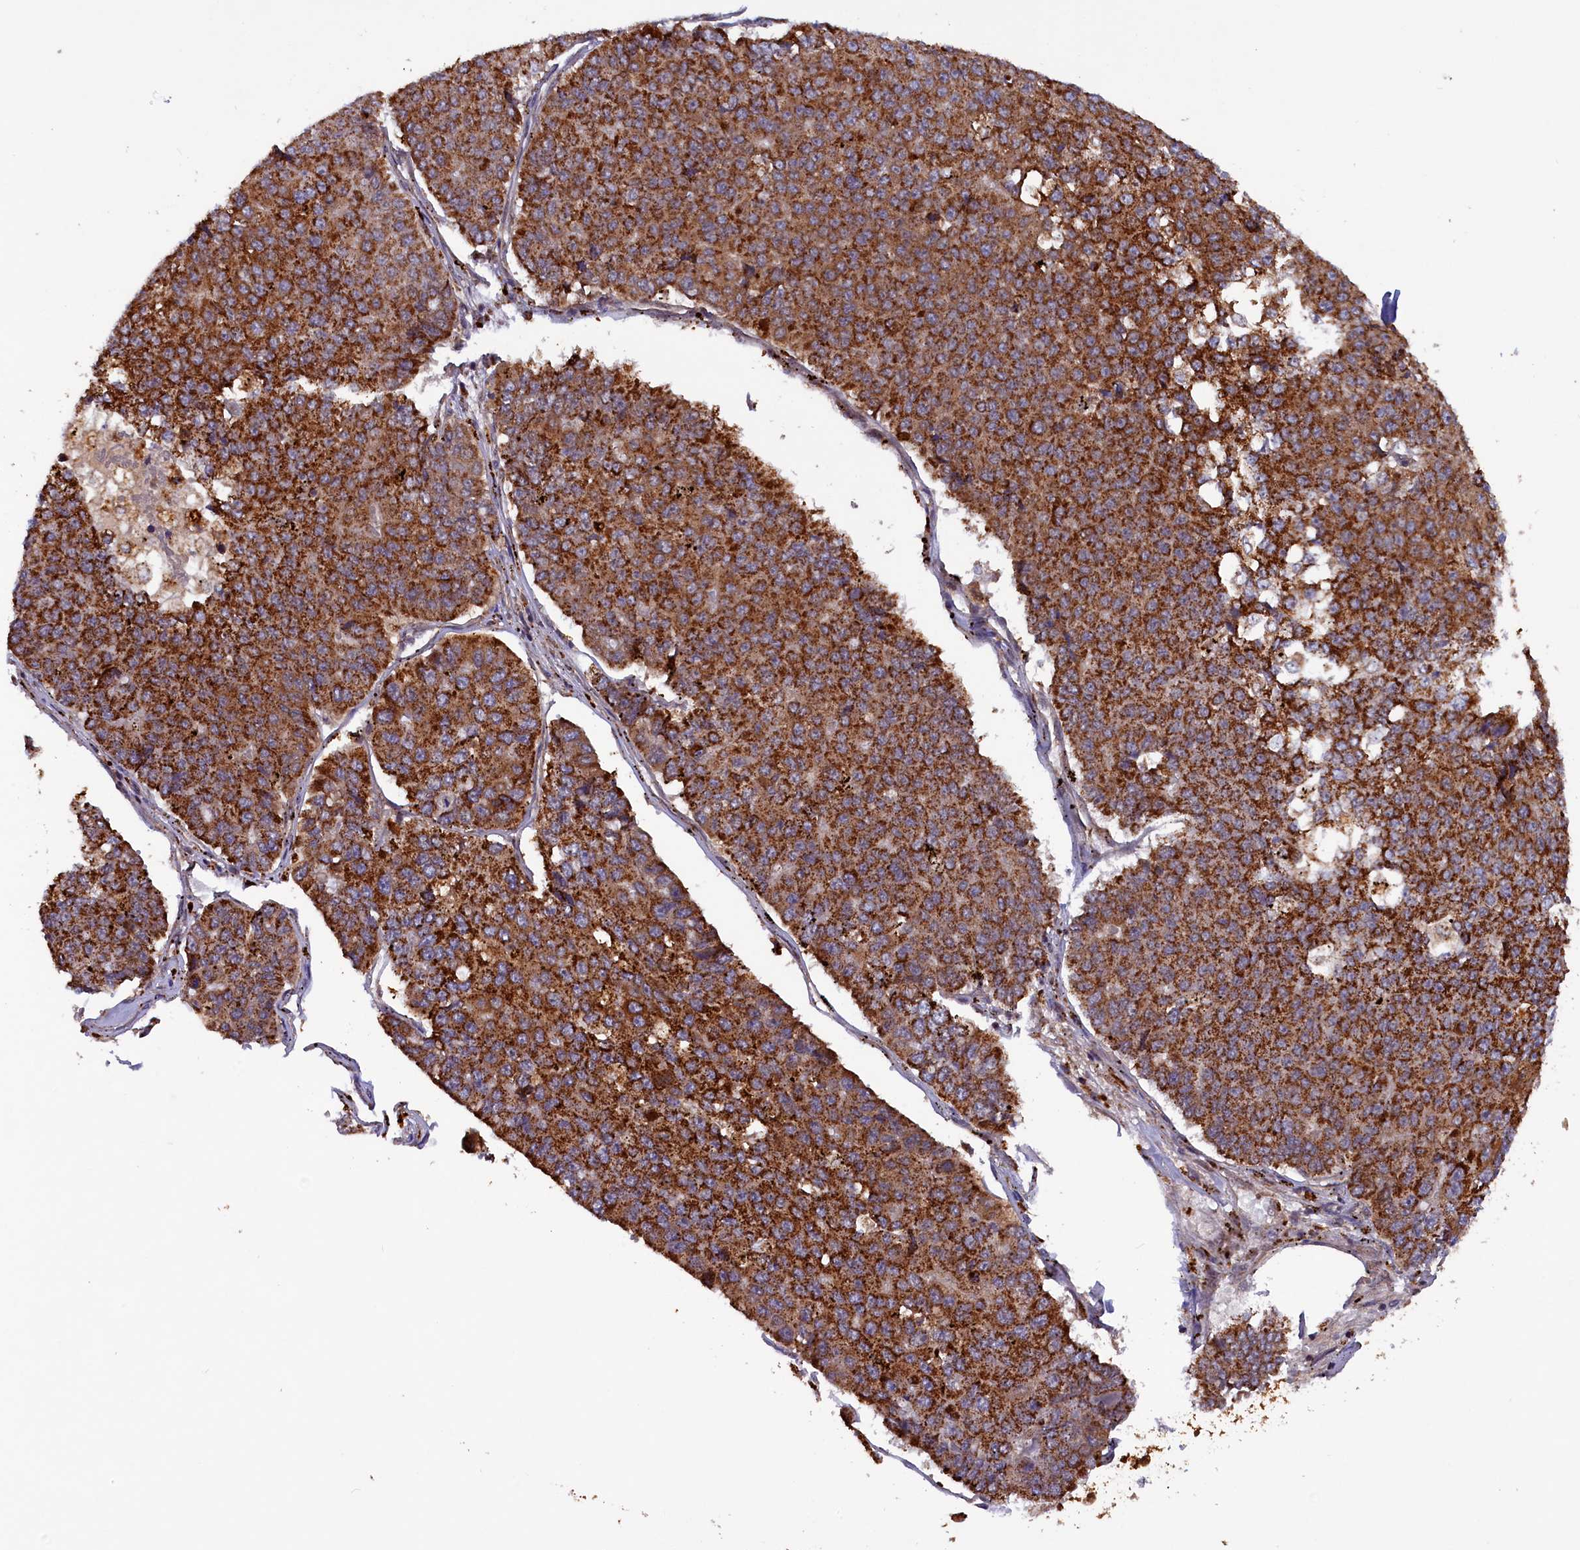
{"staining": {"intensity": "strong", "quantity": ">75%", "location": "cytoplasmic/membranous"}, "tissue": "pancreatic cancer", "cell_type": "Tumor cells", "image_type": "cancer", "snomed": [{"axis": "morphology", "description": "Adenocarcinoma, NOS"}, {"axis": "topography", "description": "Pancreas"}], "caption": "A brown stain labels strong cytoplasmic/membranous expression of a protein in human adenocarcinoma (pancreatic) tumor cells.", "gene": "DUS3L", "patient": {"sex": "male", "age": 50}}